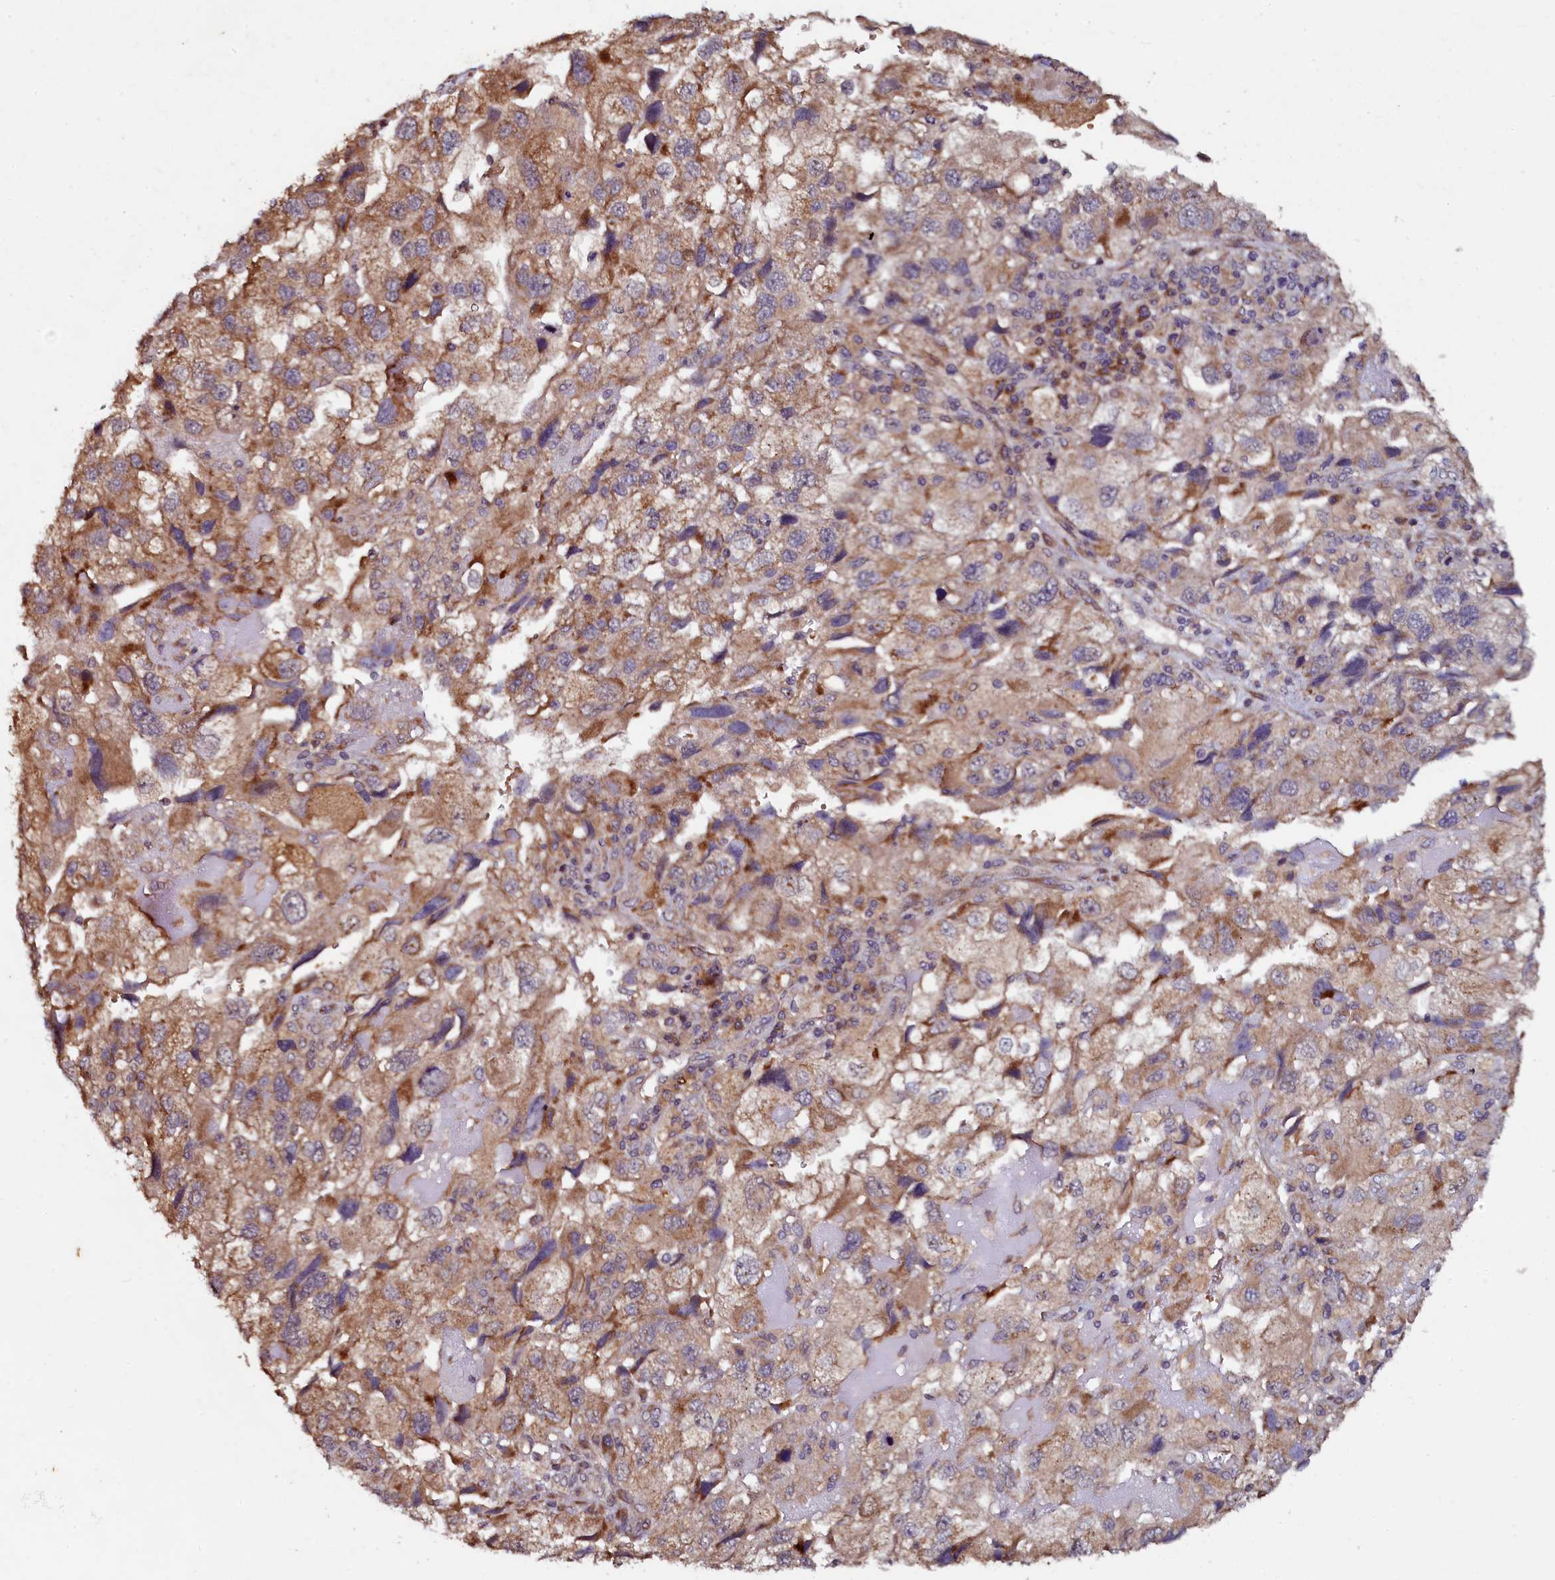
{"staining": {"intensity": "moderate", "quantity": ">75%", "location": "cytoplasmic/membranous"}, "tissue": "endometrial cancer", "cell_type": "Tumor cells", "image_type": "cancer", "snomed": [{"axis": "morphology", "description": "Adenocarcinoma, NOS"}, {"axis": "topography", "description": "Endometrium"}], "caption": "Immunohistochemistry (IHC) histopathology image of human adenocarcinoma (endometrial) stained for a protein (brown), which demonstrates medium levels of moderate cytoplasmic/membranous expression in approximately >75% of tumor cells.", "gene": "SEC24C", "patient": {"sex": "female", "age": 49}}